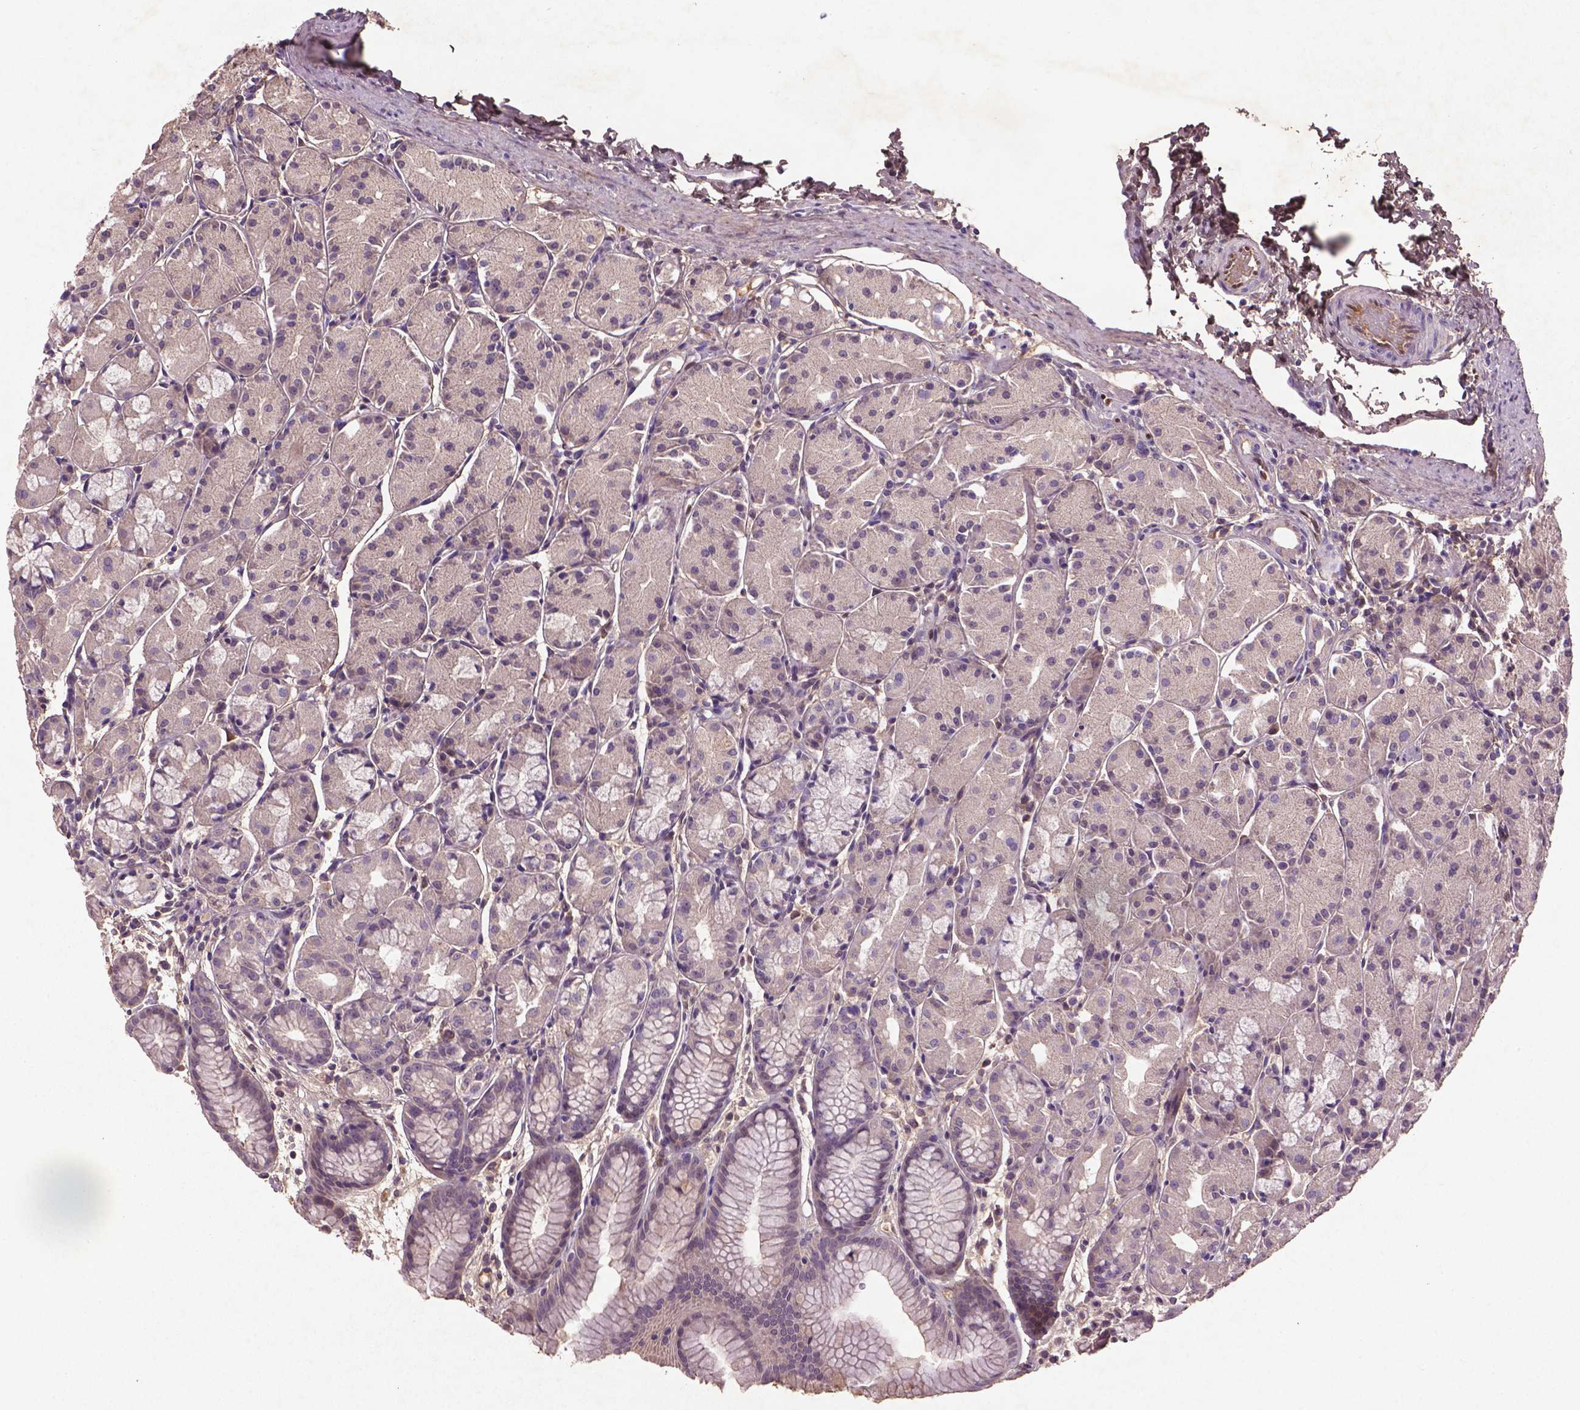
{"staining": {"intensity": "negative", "quantity": "none", "location": "none"}, "tissue": "stomach", "cell_type": "Glandular cells", "image_type": "normal", "snomed": [{"axis": "morphology", "description": "Normal tissue, NOS"}, {"axis": "topography", "description": "Stomach, upper"}], "caption": "Glandular cells are negative for brown protein staining in unremarkable stomach. (Brightfield microscopy of DAB immunohistochemistry (IHC) at high magnification).", "gene": "SOX17", "patient": {"sex": "male", "age": 47}}